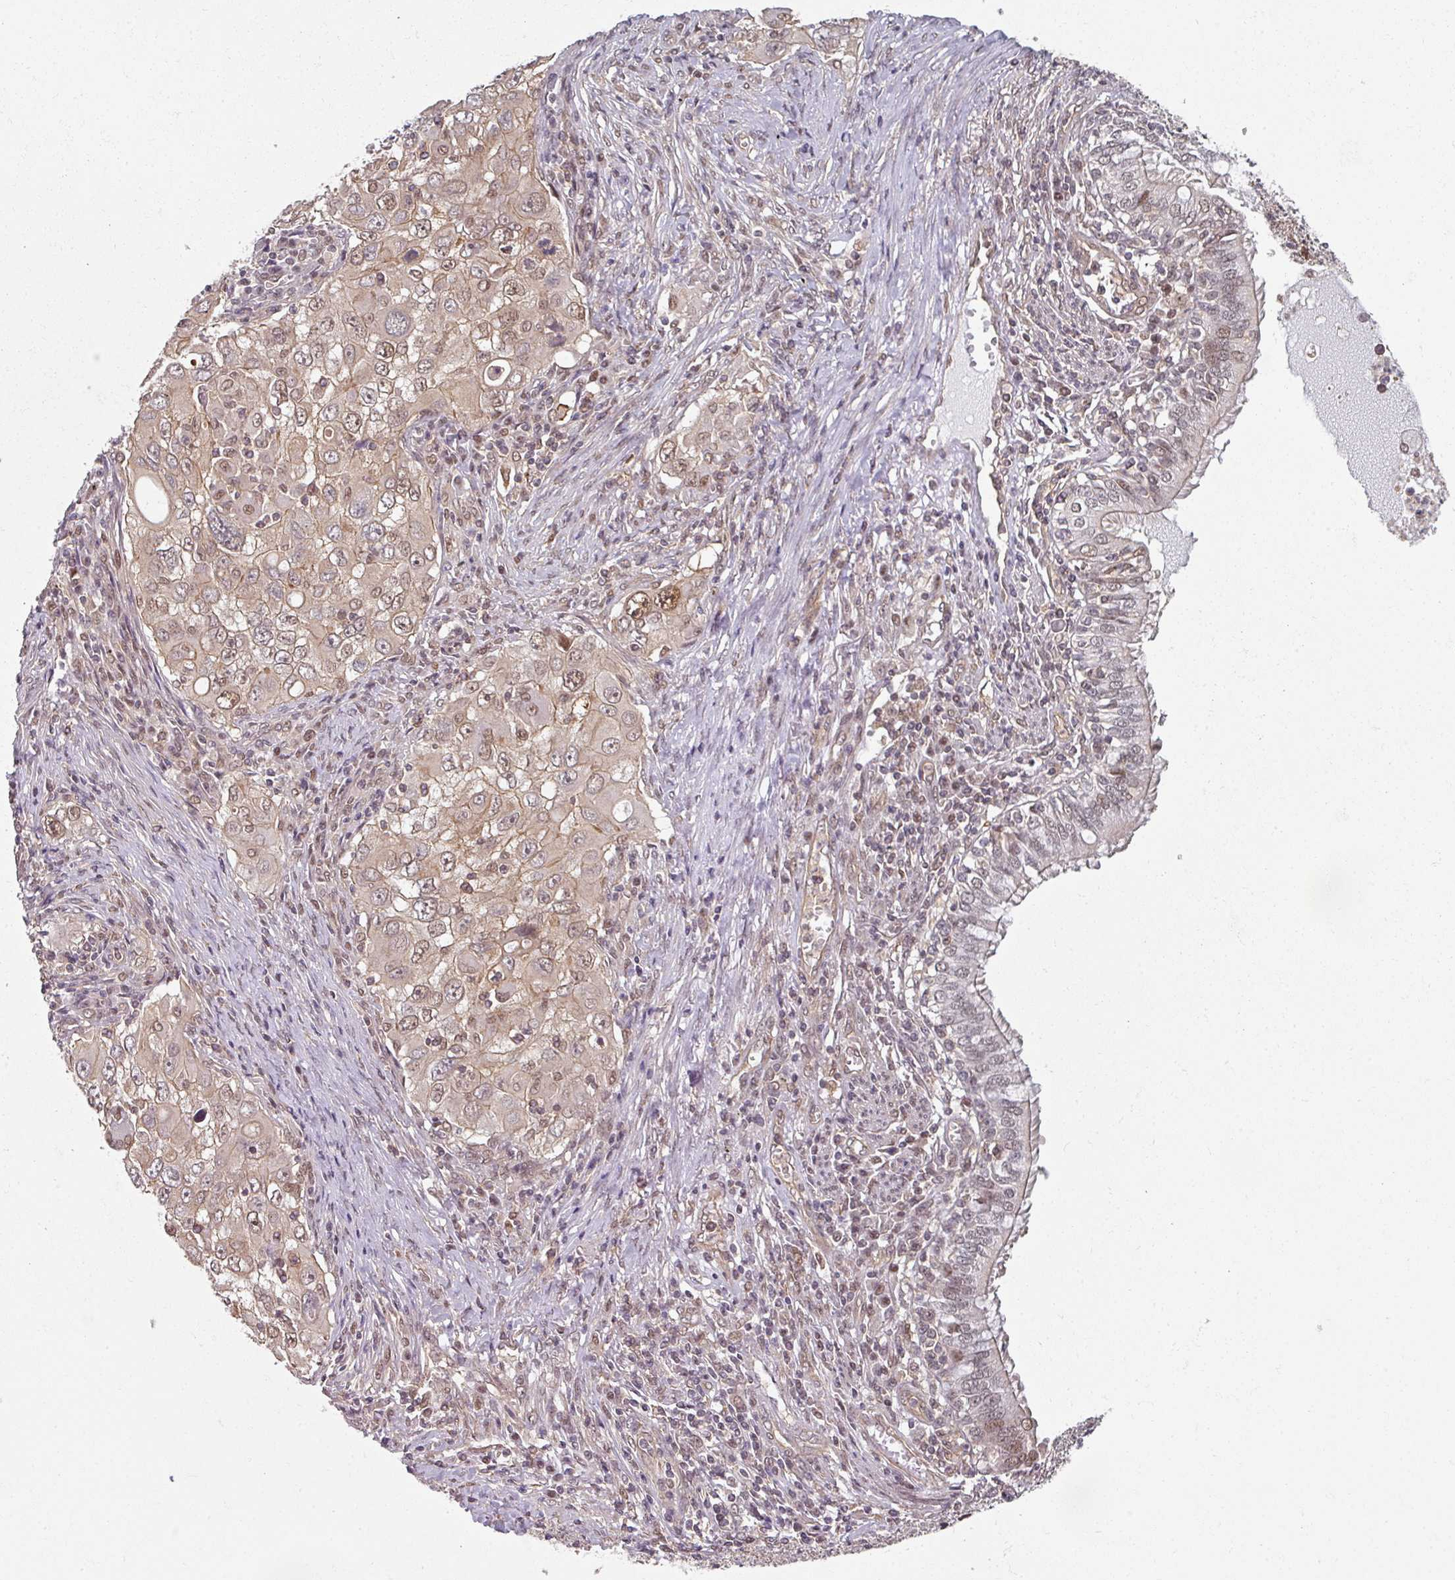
{"staining": {"intensity": "weak", "quantity": "25%-75%", "location": "cytoplasmic/membranous,nuclear"}, "tissue": "lung cancer", "cell_type": "Tumor cells", "image_type": "cancer", "snomed": [{"axis": "morphology", "description": "Adenocarcinoma, NOS"}, {"axis": "morphology", "description": "Adenocarcinoma, metastatic, NOS"}, {"axis": "topography", "description": "Lymph node"}, {"axis": "topography", "description": "Lung"}], "caption": "Lung metastatic adenocarcinoma was stained to show a protein in brown. There is low levels of weak cytoplasmic/membranous and nuclear staining in approximately 25%-75% of tumor cells. (DAB = brown stain, brightfield microscopy at high magnification).", "gene": "PSME3IP1", "patient": {"sex": "female", "age": 42}}